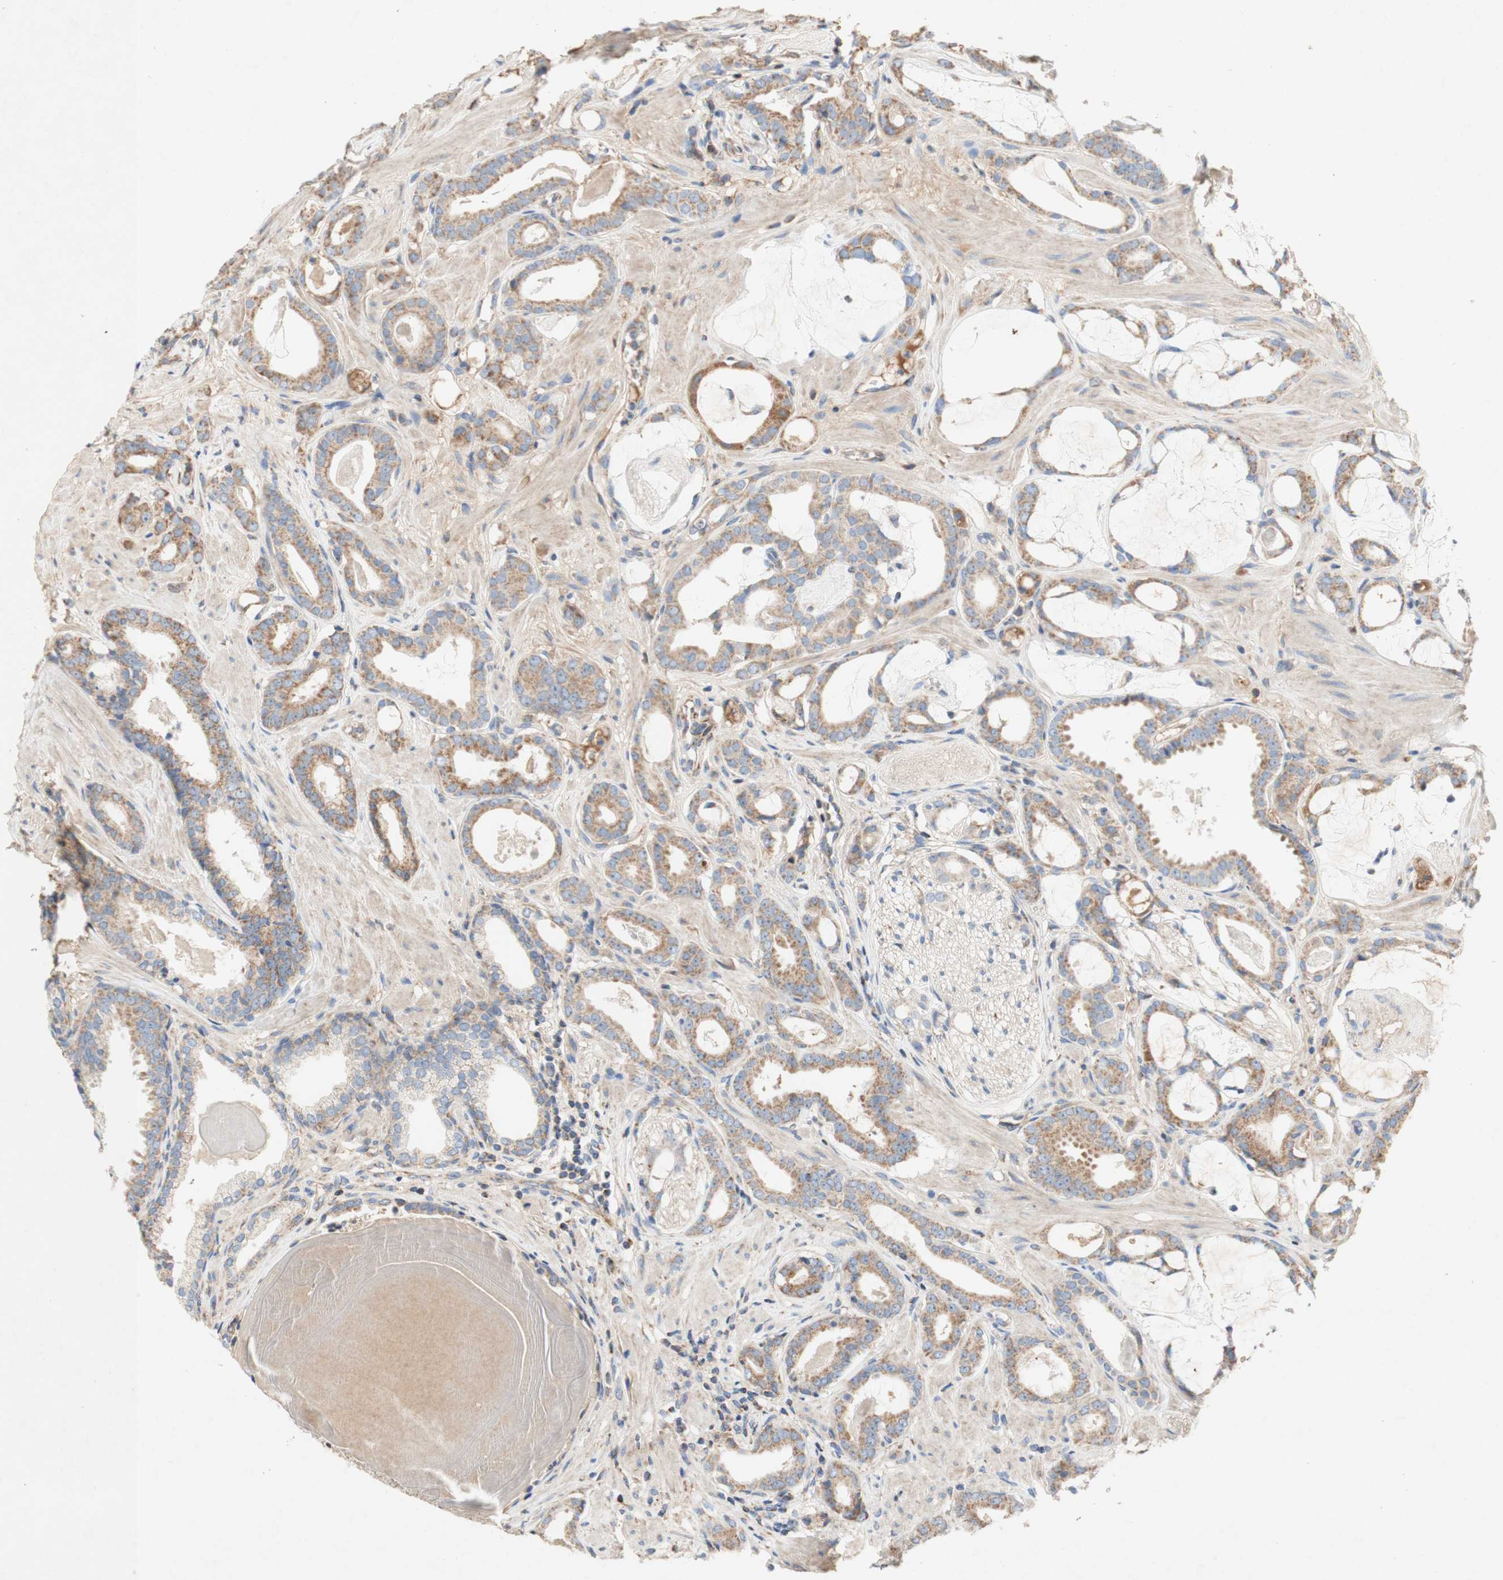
{"staining": {"intensity": "moderate", "quantity": ">75%", "location": "cytoplasmic/membranous"}, "tissue": "prostate cancer", "cell_type": "Tumor cells", "image_type": "cancer", "snomed": [{"axis": "morphology", "description": "Adenocarcinoma, Low grade"}, {"axis": "topography", "description": "Prostate"}], "caption": "A brown stain highlights moderate cytoplasmic/membranous positivity of a protein in low-grade adenocarcinoma (prostate) tumor cells. Nuclei are stained in blue.", "gene": "SDHB", "patient": {"sex": "male", "age": 53}}